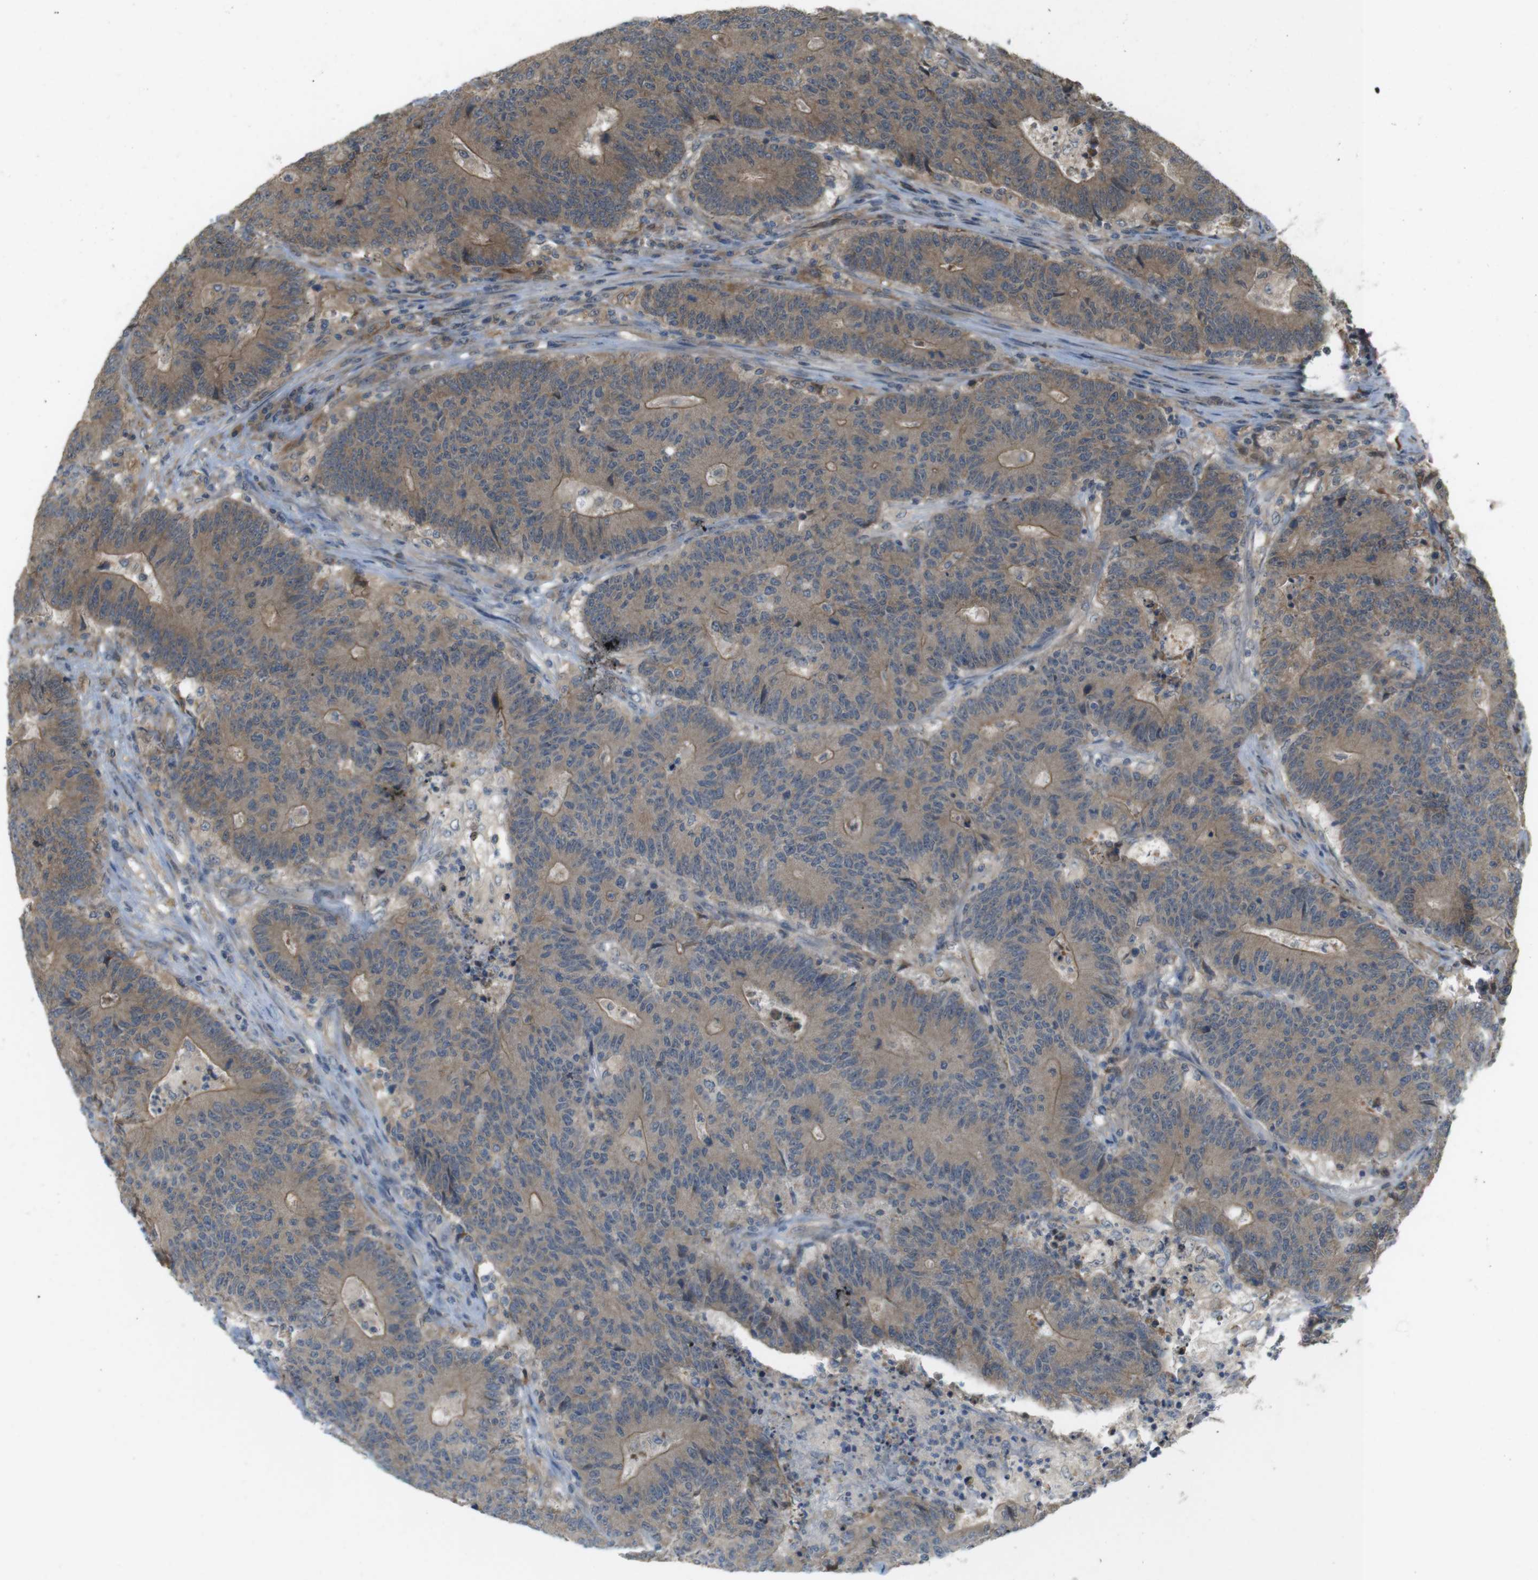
{"staining": {"intensity": "moderate", "quantity": ">75%", "location": "cytoplasmic/membranous"}, "tissue": "colorectal cancer", "cell_type": "Tumor cells", "image_type": "cancer", "snomed": [{"axis": "morphology", "description": "Normal tissue, NOS"}, {"axis": "morphology", "description": "Adenocarcinoma, NOS"}, {"axis": "topography", "description": "Colon"}], "caption": "Immunohistochemistry (IHC) of human colorectal adenocarcinoma displays medium levels of moderate cytoplasmic/membranous expression in about >75% of tumor cells. The protein of interest is stained brown, and the nuclei are stained in blue (DAB (3,3'-diaminobenzidine) IHC with brightfield microscopy, high magnification).", "gene": "RNF130", "patient": {"sex": "female", "age": 75}}